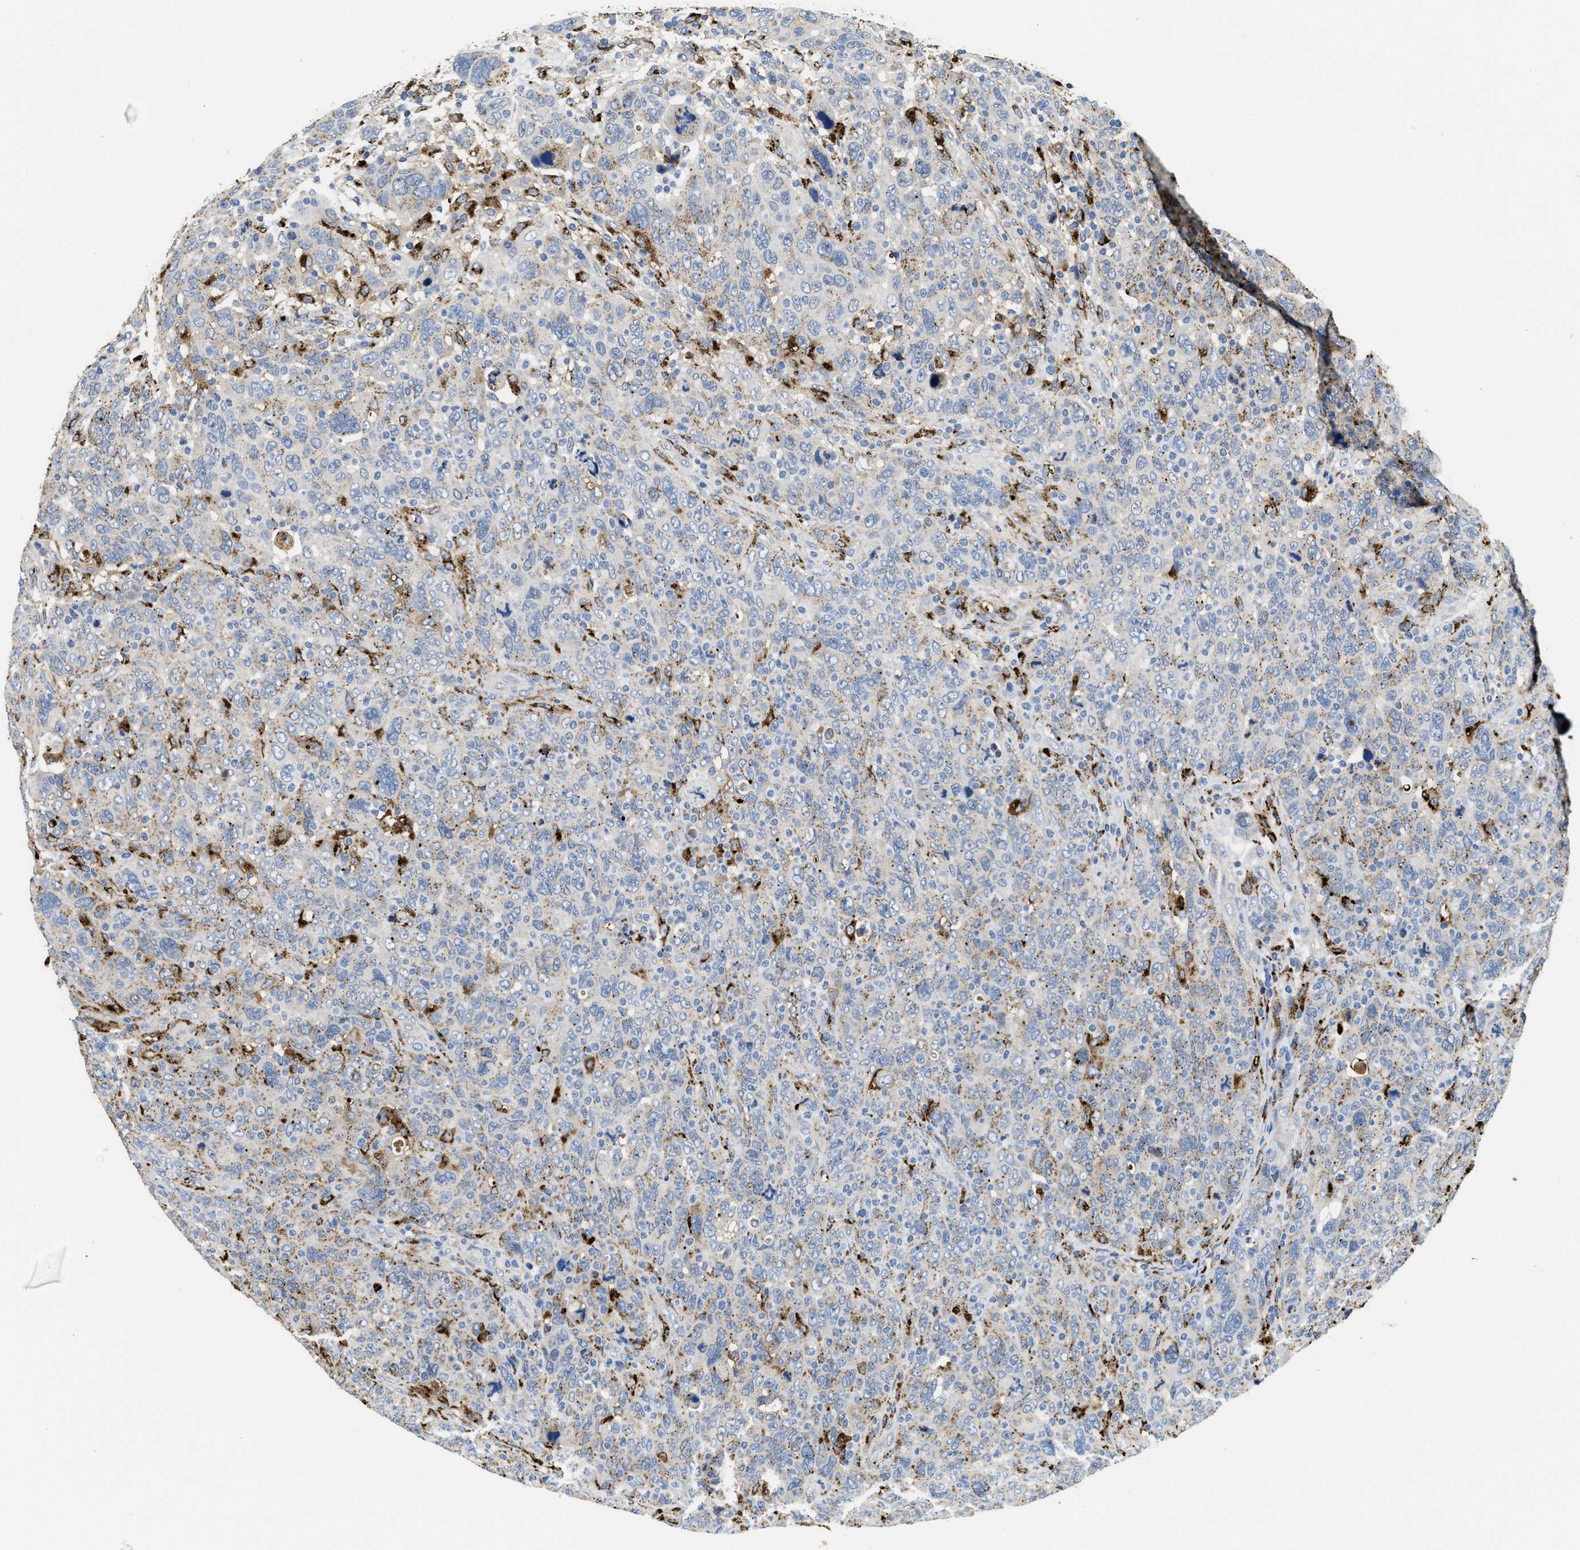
{"staining": {"intensity": "strong", "quantity": "<25%", "location": "cytoplasmic/membranous"}, "tissue": "breast cancer", "cell_type": "Tumor cells", "image_type": "cancer", "snomed": [{"axis": "morphology", "description": "Duct carcinoma"}, {"axis": "topography", "description": "Breast"}], "caption": "Protein analysis of breast cancer tissue reveals strong cytoplasmic/membranous staining in about <25% of tumor cells. The staining was performed using DAB to visualize the protein expression in brown, while the nuclei were stained in blue with hematoxylin (Magnification: 20x).", "gene": "BMPR2", "patient": {"sex": "female", "age": 37}}